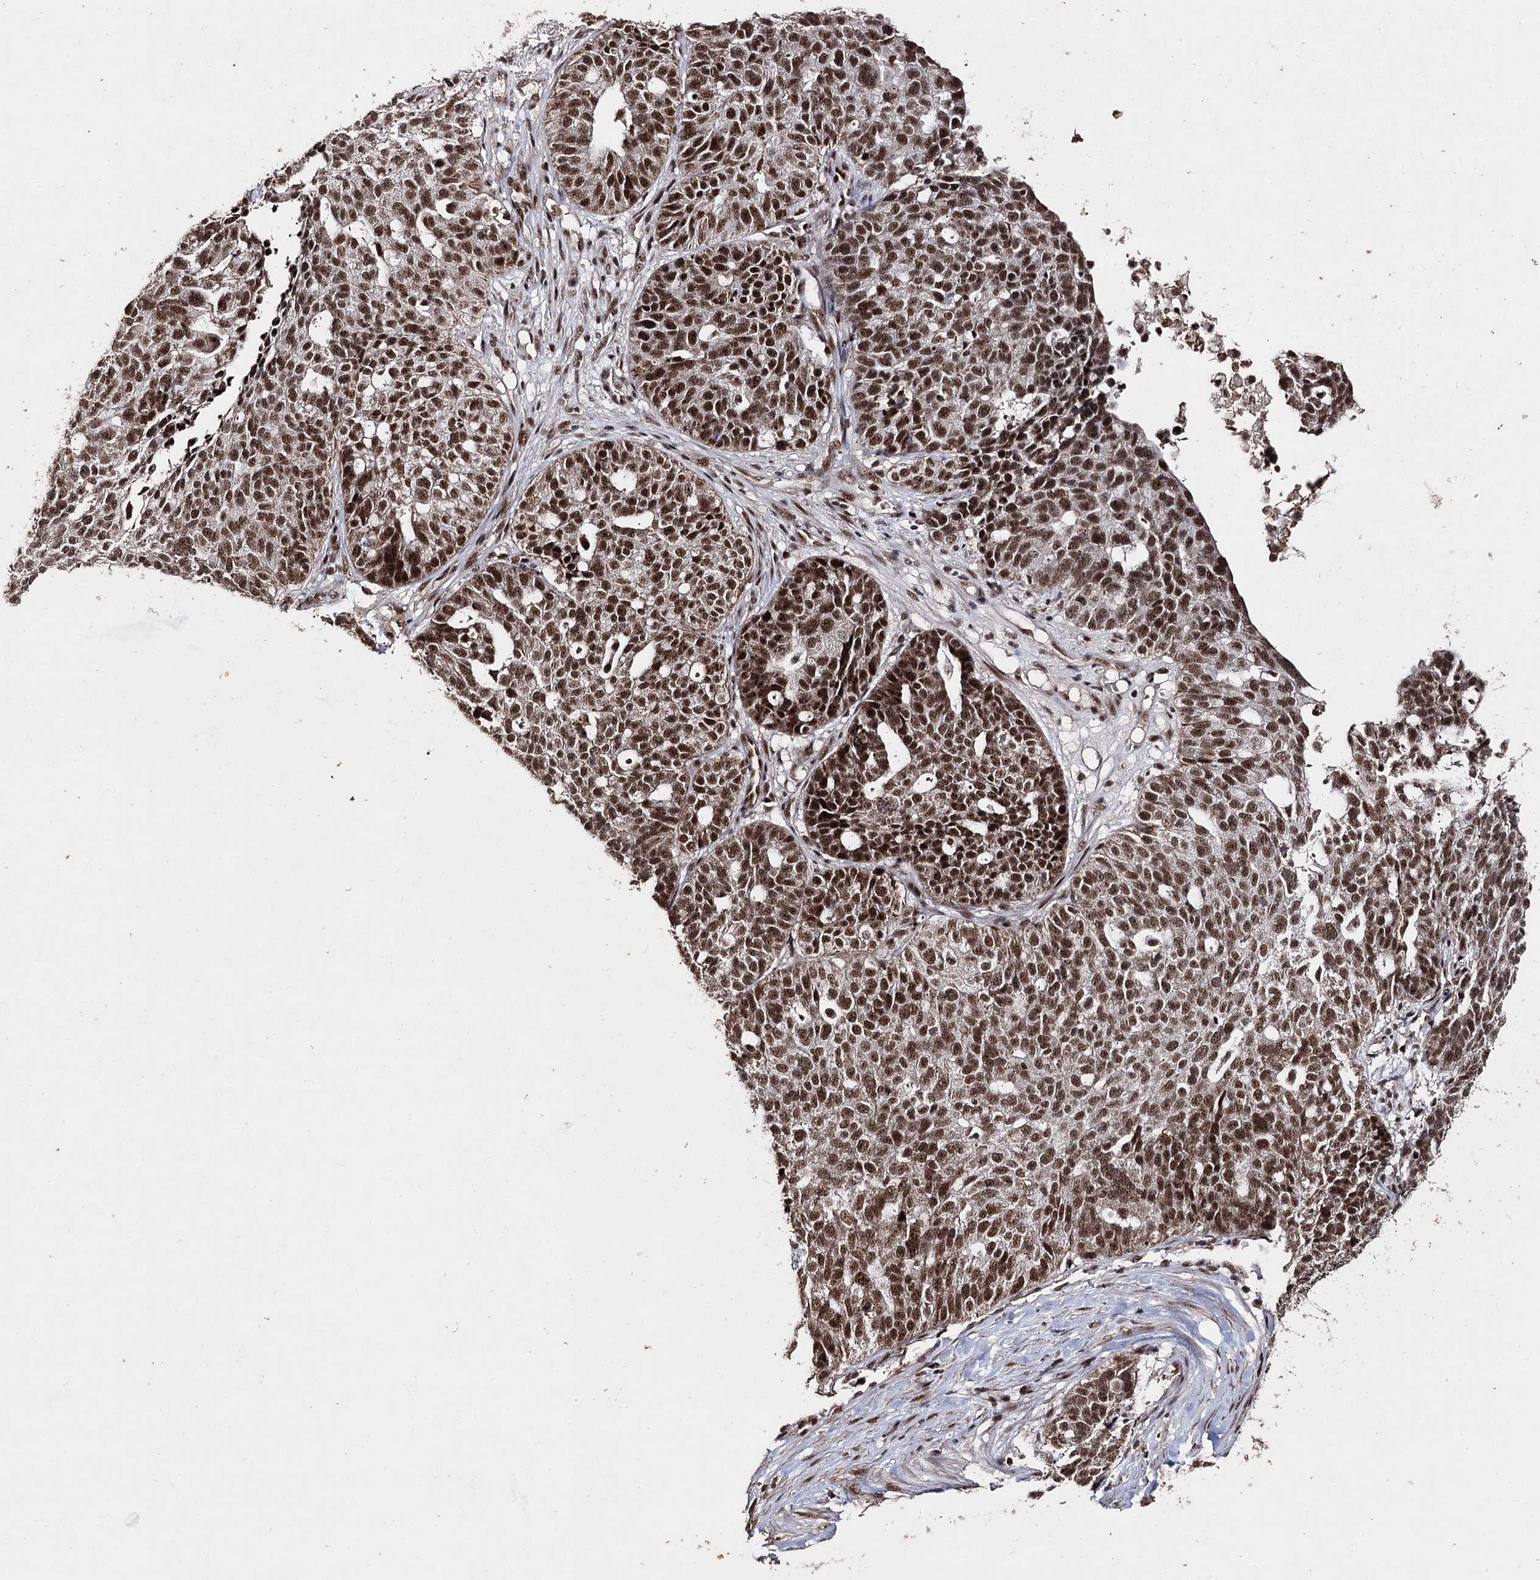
{"staining": {"intensity": "strong", "quantity": ">75%", "location": "nuclear"}, "tissue": "ovarian cancer", "cell_type": "Tumor cells", "image_type": "cancer", "snomed": [{"axis": "morphology", "description": "Cystadenocarcinoma, serous, NOS"}, {"axis": "topography", "description": "Ovary"}], "caption": "A brown stain shows strong nuclear staining of a protein in human ovarian cancer (serous cystadenocarcinoma) tumor cells.", "gene": "U2SURP", "patient": {"sex": "female", "age": 59}}